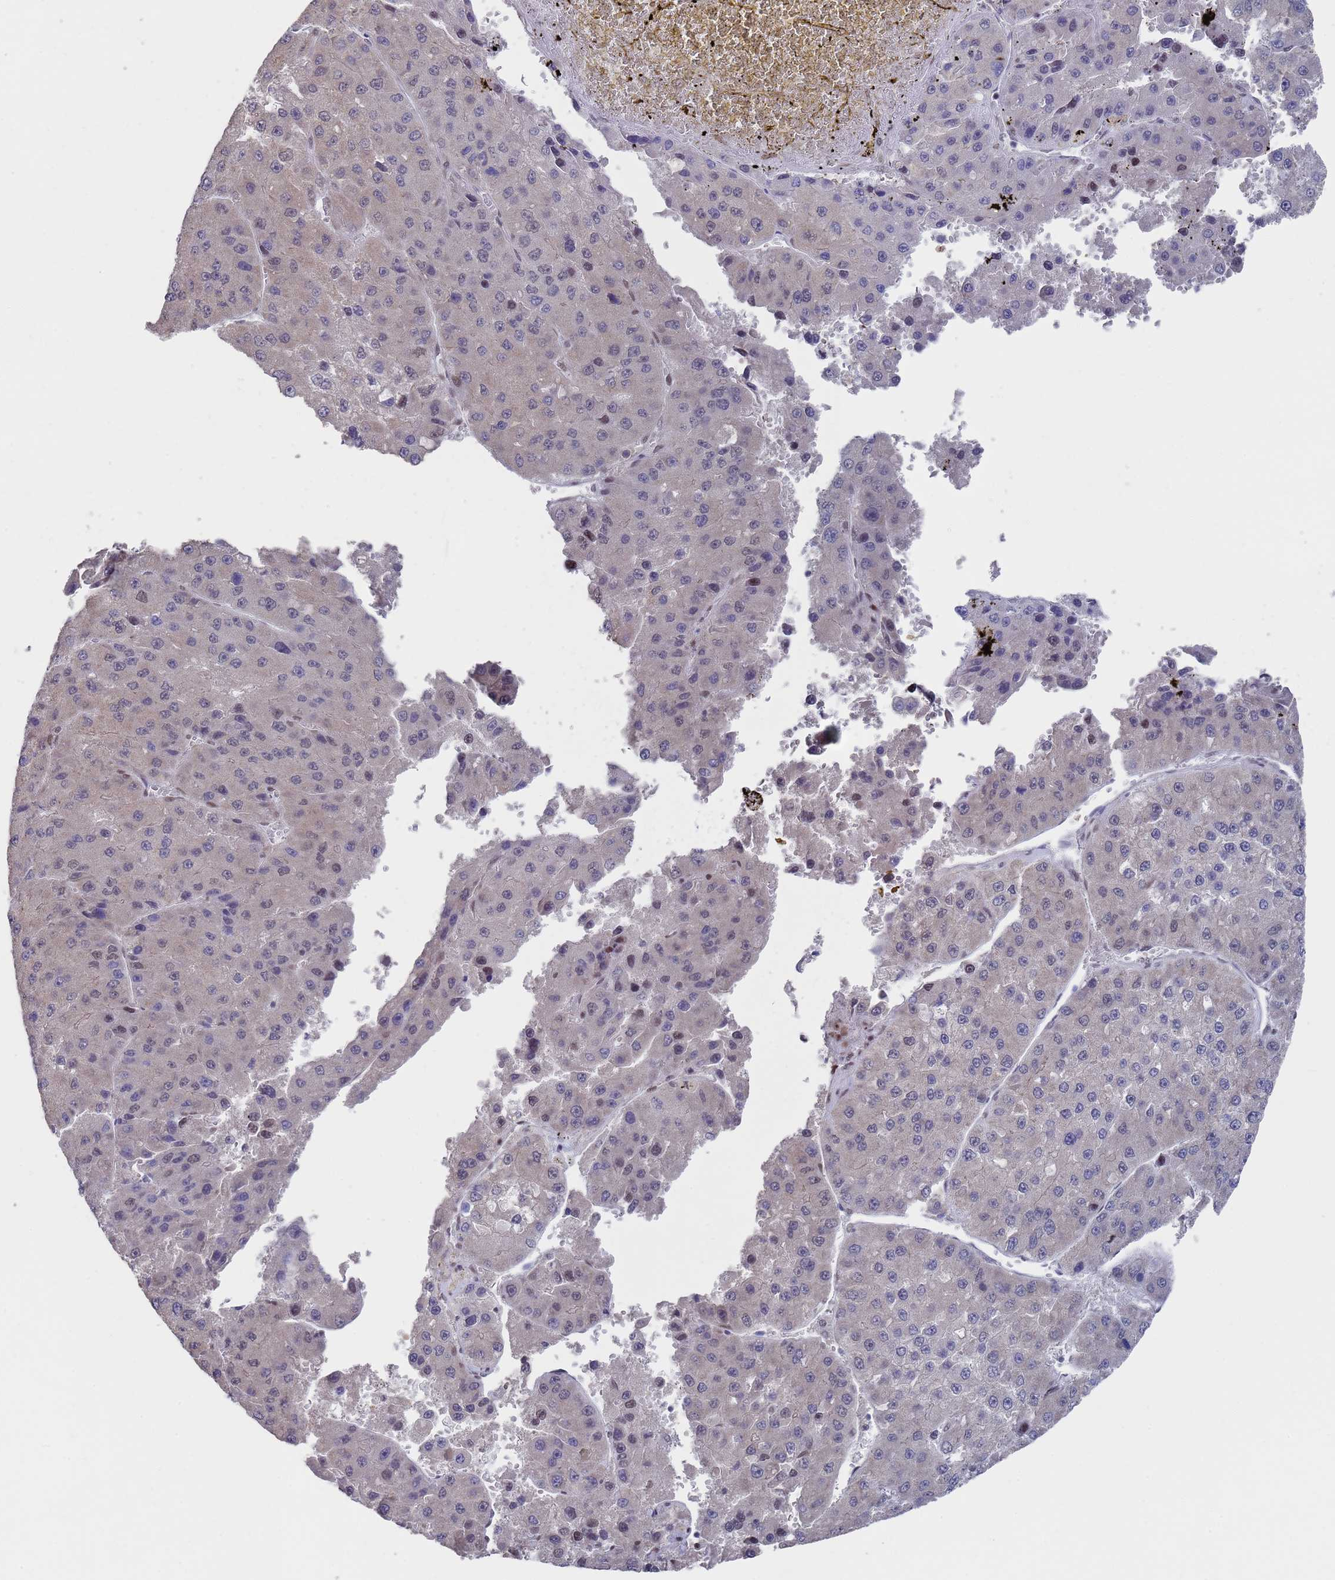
{"staining": {"intensity": "weak", "quantity": "<25%", "location": "nuclear"}, "tissue": "liver cancer", "cell_type": "Tumor cells", "image_type": "cancer", "snomed": [{"axis": "morphology", "description": "Carcinoma, Hepatocellular, NOS"}, {"axis": "topography", "description": "Liver"}], "caption": "High power microscopy photomicrograph of an IHC photomicrograph of liver hepatocellular carcinoma, revealing no significant staining in tumor cells.", "gene": "COPS6", "patient": {"sex": "female", "age": 73}}